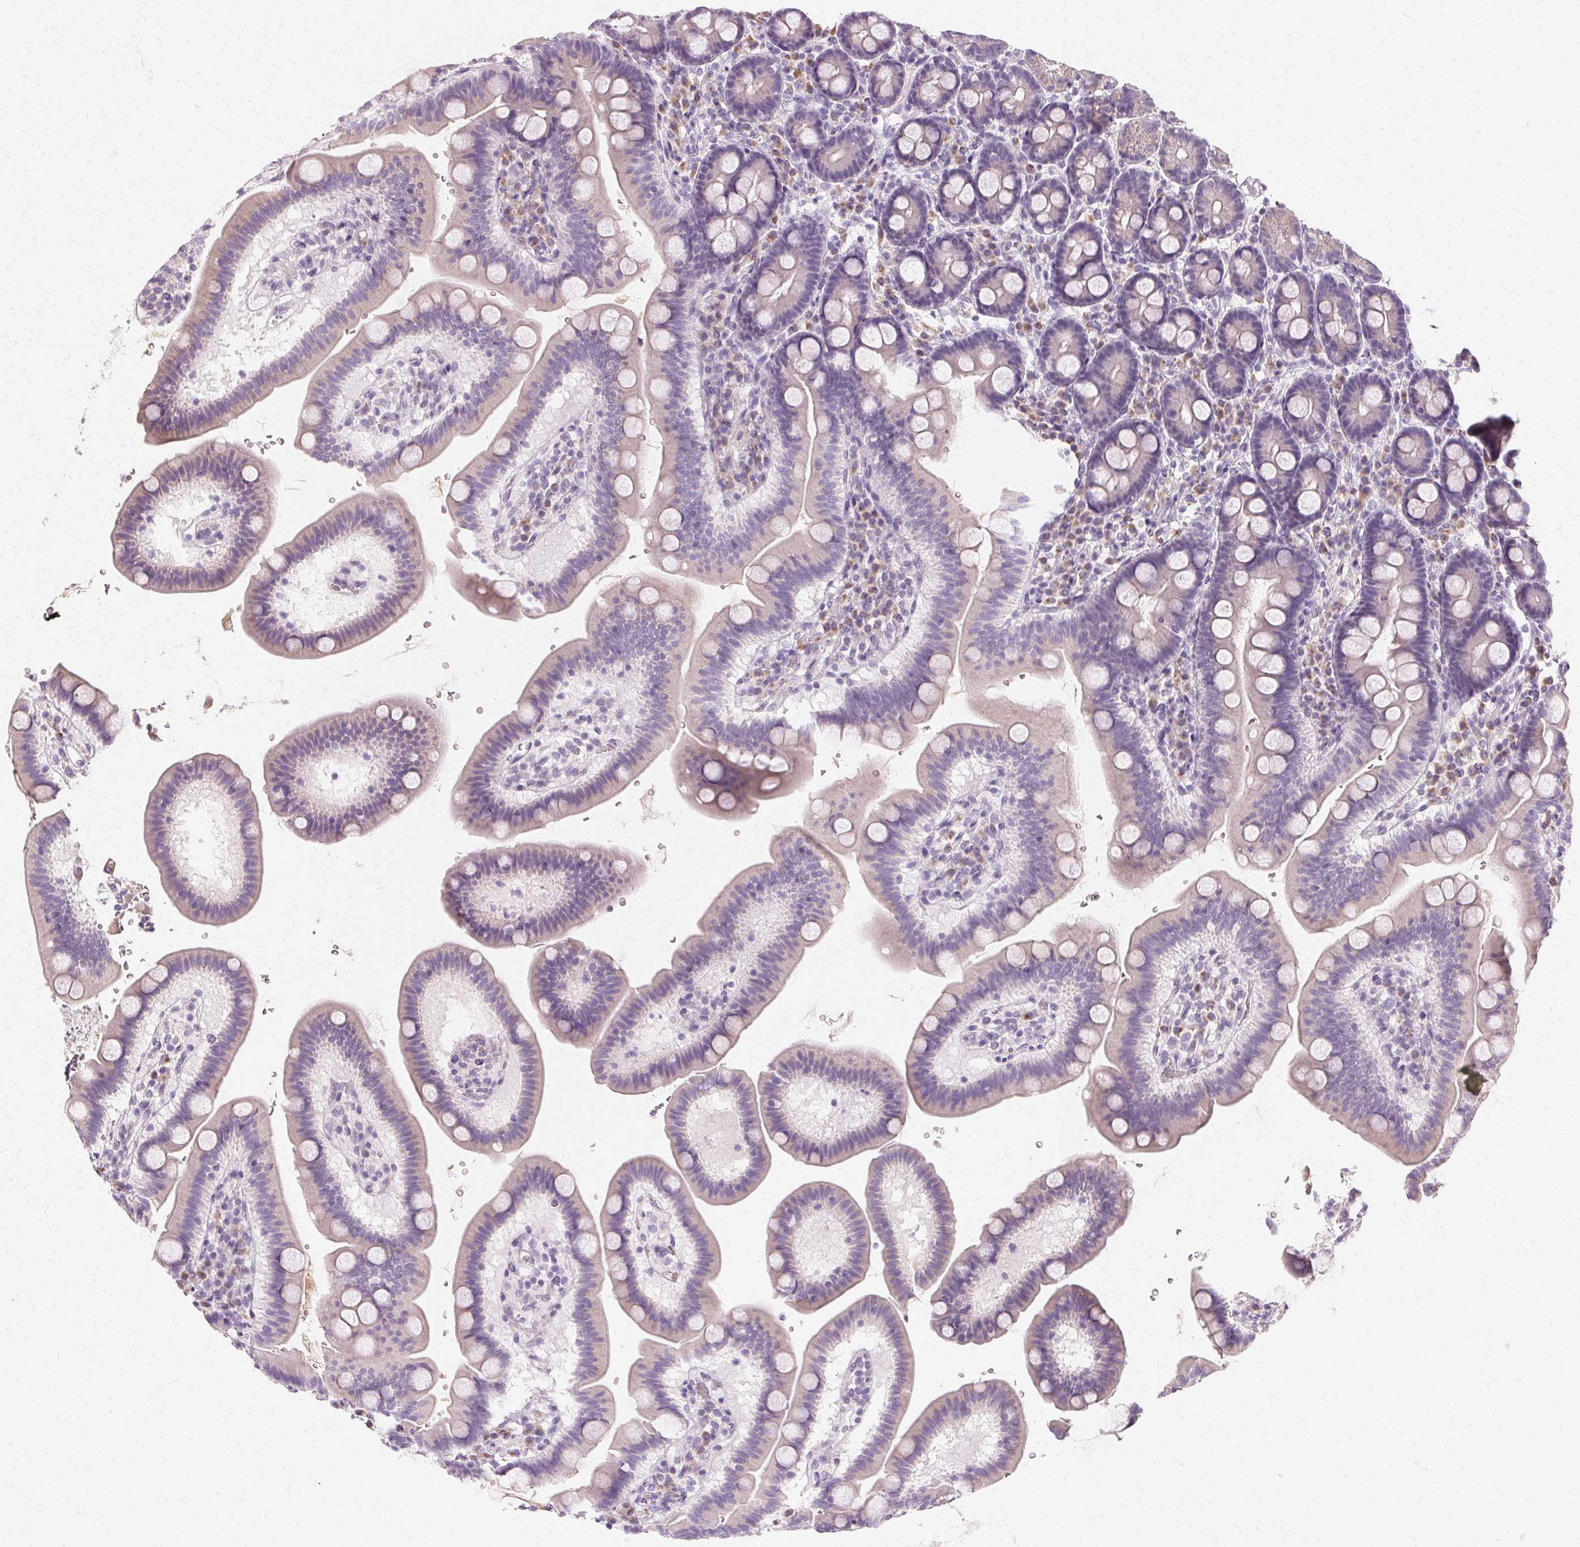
{"staining": {"intensity": "negative", "quantity": "none", "location": "none"}, "tissue": "duodenum", "cell_type": "Glandular cells", "image_type": "normal", "snomed": [{"axis": "morphology", "description": "Normal tissue, NOS"}, {"axis": "topography", "description": "Duodenum"}], "caption": "Unremarkable duodenum was stained to show a protein in brown. There is no significant positivity in glandular cells. (Brightfield microscopy of DAB IHC at high magnification).", "gene": "FCRL3", "patient": {"sex": "male", "age": 59}}